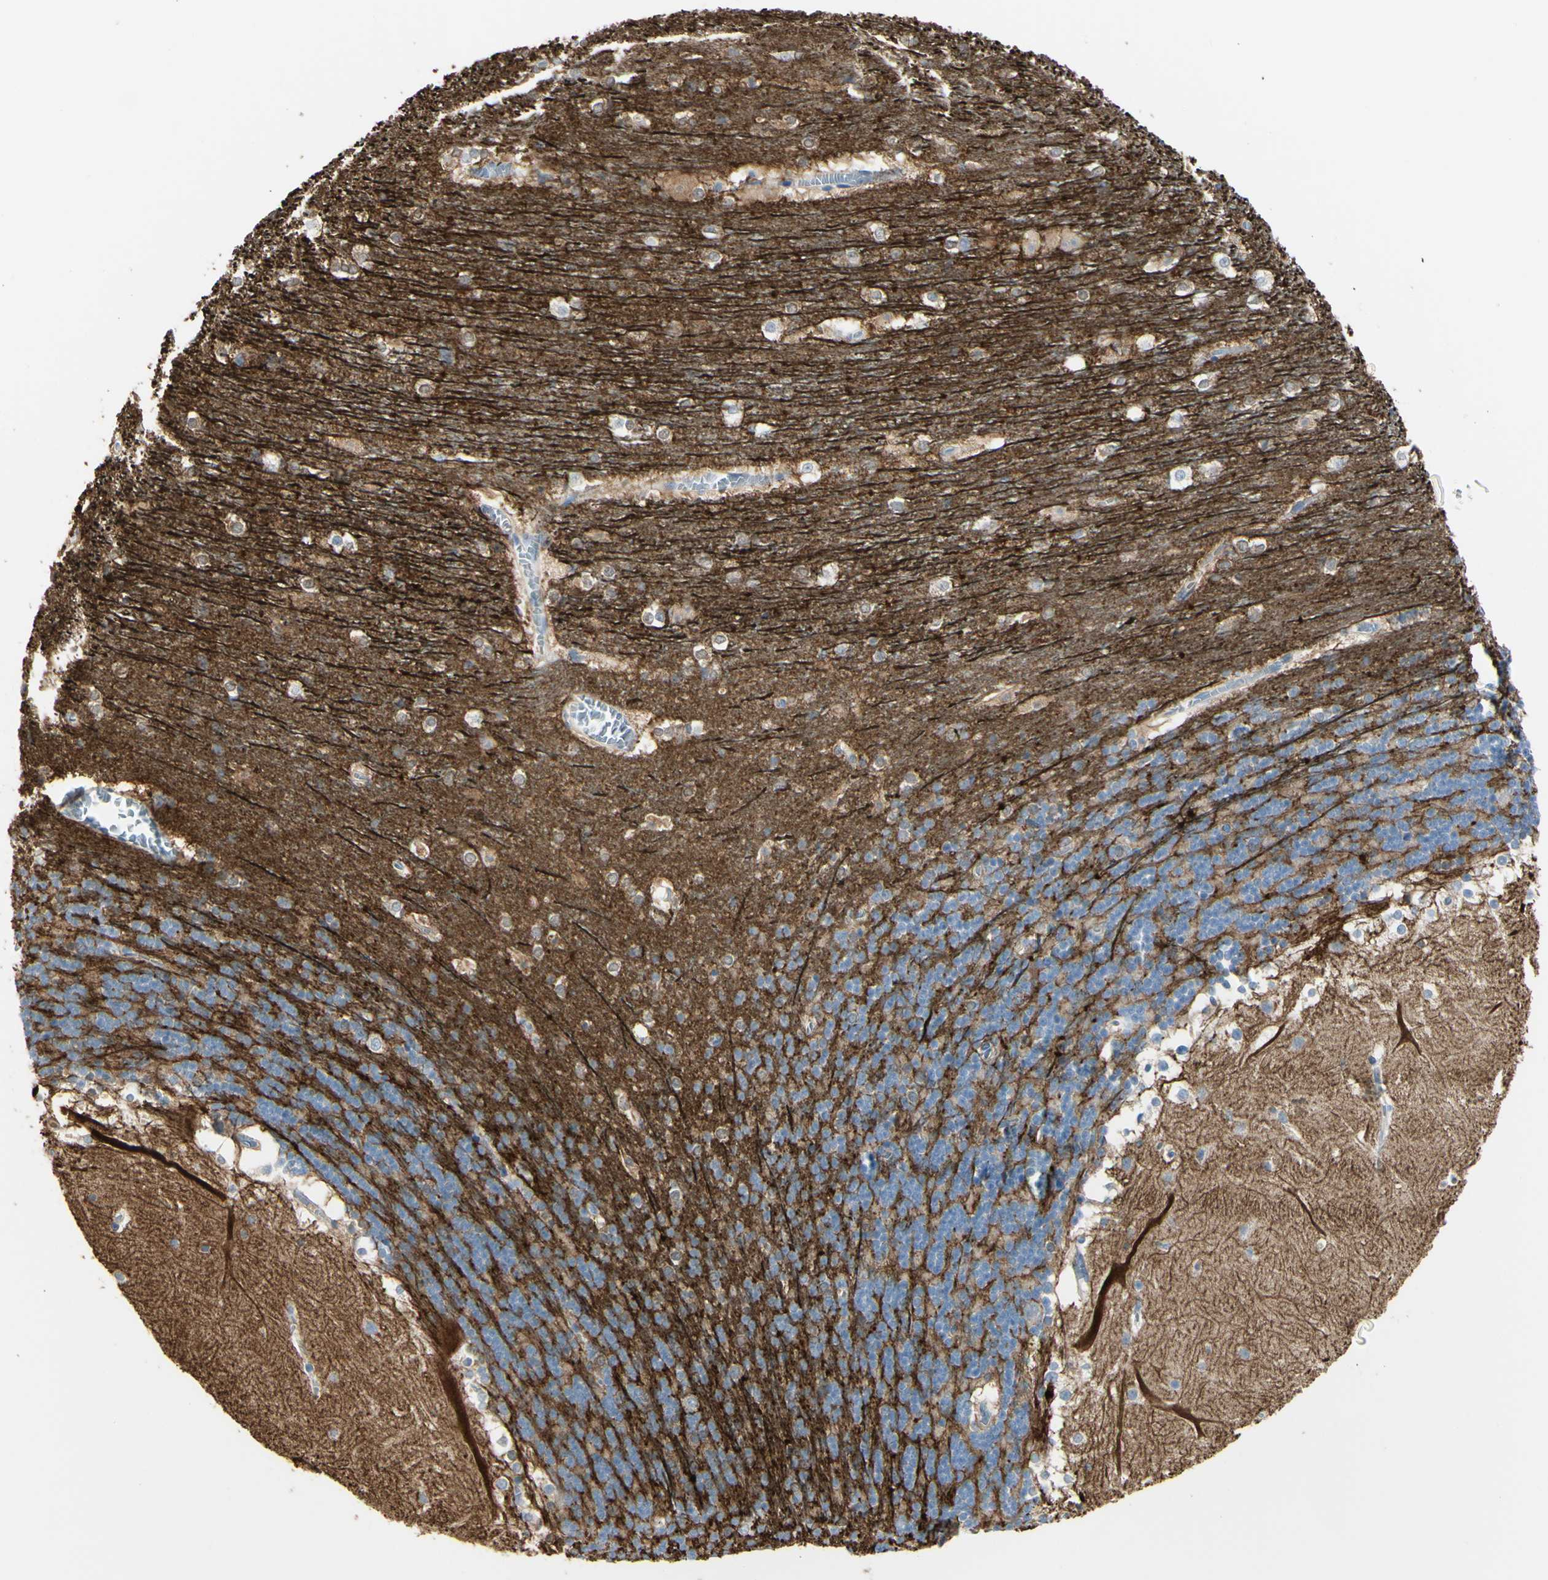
{"staining": {"intensity": "negative", "quantity": "none", "location": "none"}, "tissue": "cerebellum", "cell_type": "Cells in granular layer", "image_type": "normal", "snomed": [{"axis": "morphology", "description": "Normal tissue, NOS"}, {"axis": "topography", "description": "Cerebellum"}], "caption": "Immunohistochemistry image of normal cerebellum: human cerebellum stained with DAB displays no significant protein positivity in cells in granular layer.", "gene": "NCBP2L", "patient": {"sex": "female", "age": 19}}